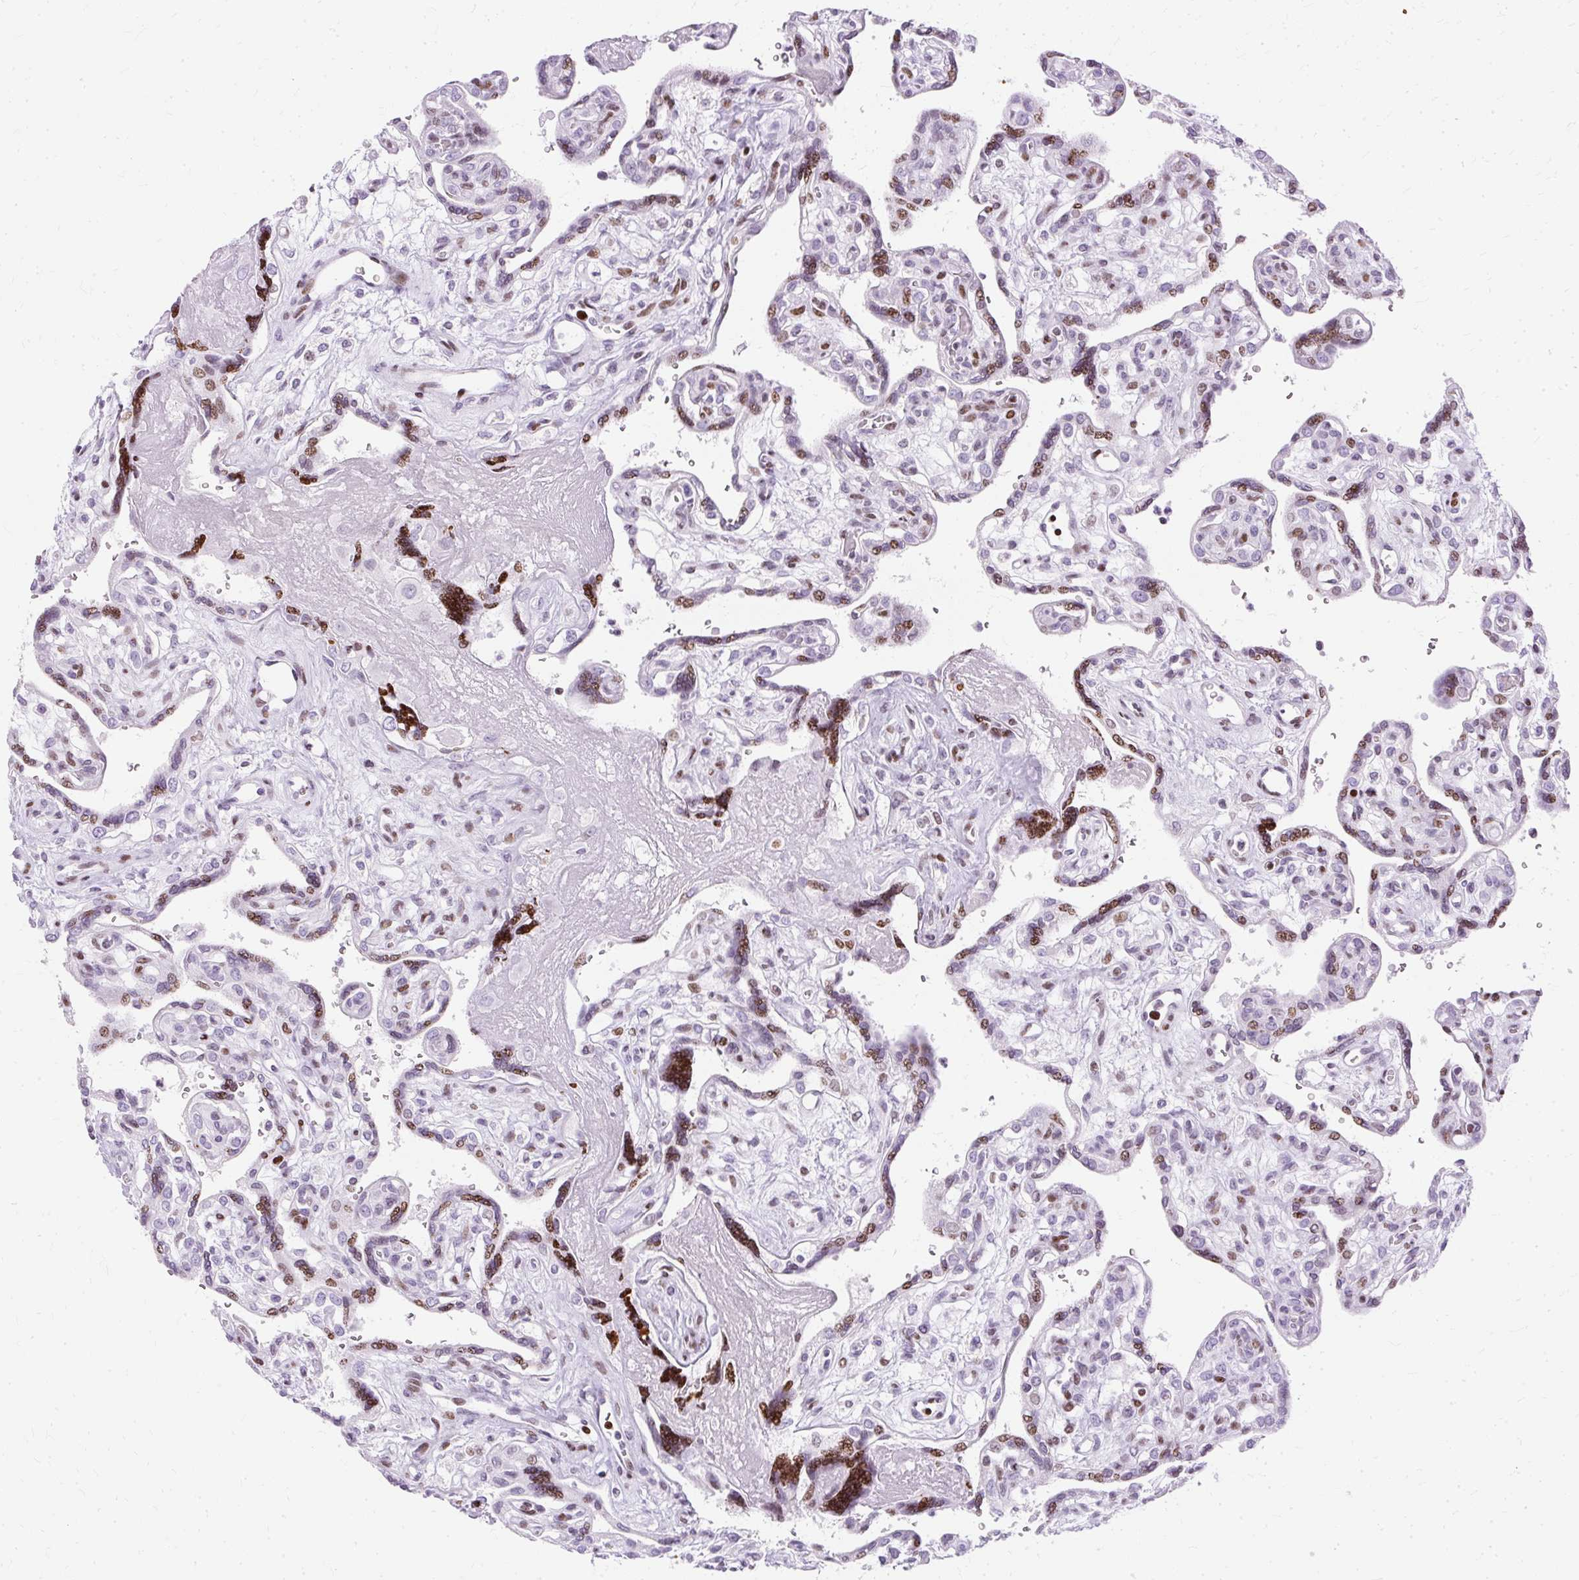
{"staining": {"intensity": "moderate", "quantity": "<25%", "location": "nuclear"}, "tissue": "placenta", "cell_type": "Decidual cells", "image_type": "normal", "snomed": [{"axis": "morphology", "description": "Normal tissue, NOS"}, {"axis": "topography", "description": "Placenta"}], "caption": "Decidual cells exhibit low levels of moderate nuclear expression in approximately <25% of cells in benign placenta.", "gene": "TMEM177", "patient": {"sex": "female", "age": 39}}